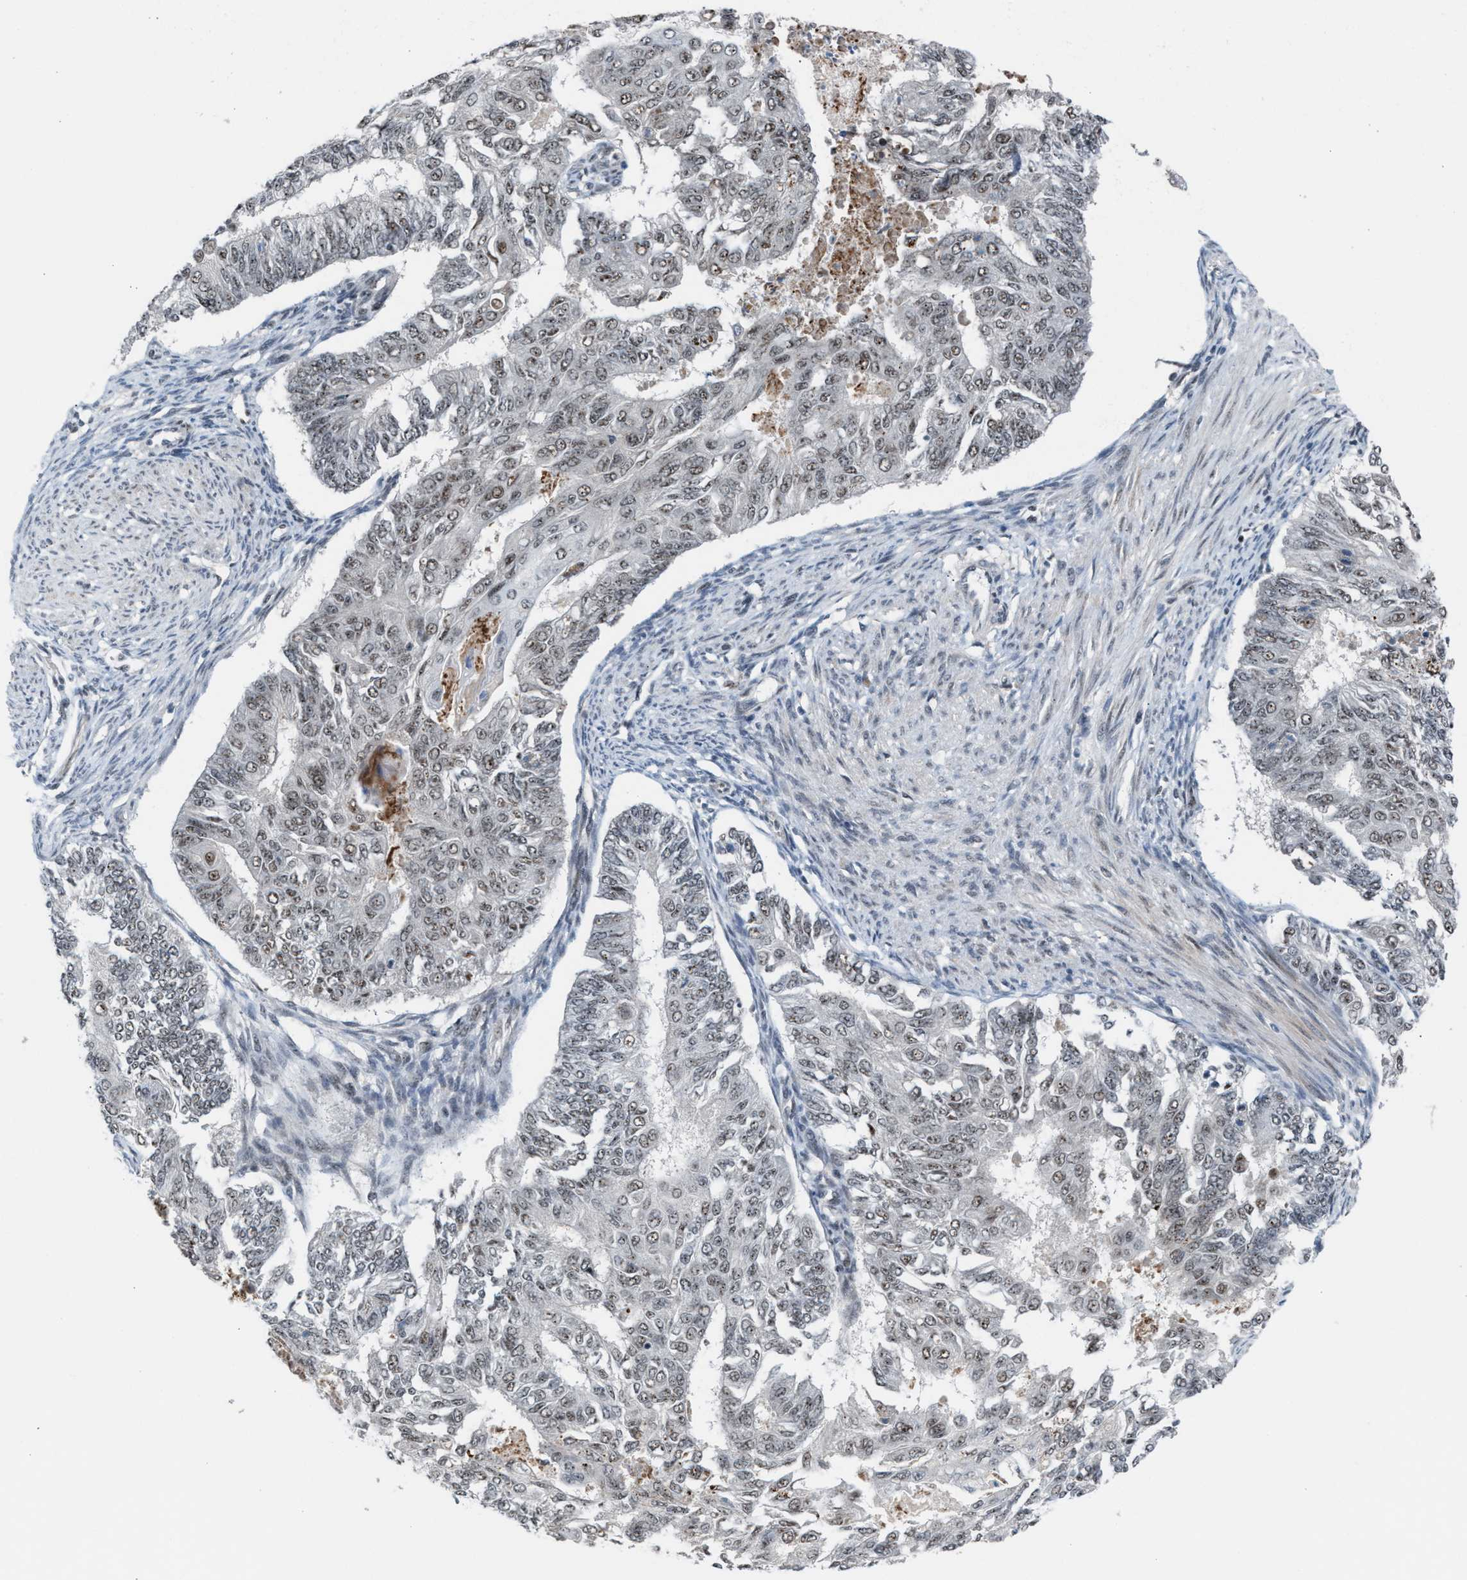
{"staining": {"intensity": "weak", "quantity": ">75%", "location": "nuclear"}, "tissue": "endometrial cancer", "cell_type": "Tumor cells", "image_type": "cancer", "snomed": [{"axis": "morphology", "description": "Adenocarcinoma, NOS"}, {"axis": "topography", "description": "Endometrium"}], "caption": "High-magnification brightfield microscopy of endometrial cancer stained with DAB (3,3'-diaminobenzidine) (brown) and counterstained with hematoxylin (blue). tumor cells exhibit weak nuclear expression is appreciated in approximately>75% of cells.", "gene": "PRPF4", "patient": {"sex": "female", "age": 32}}